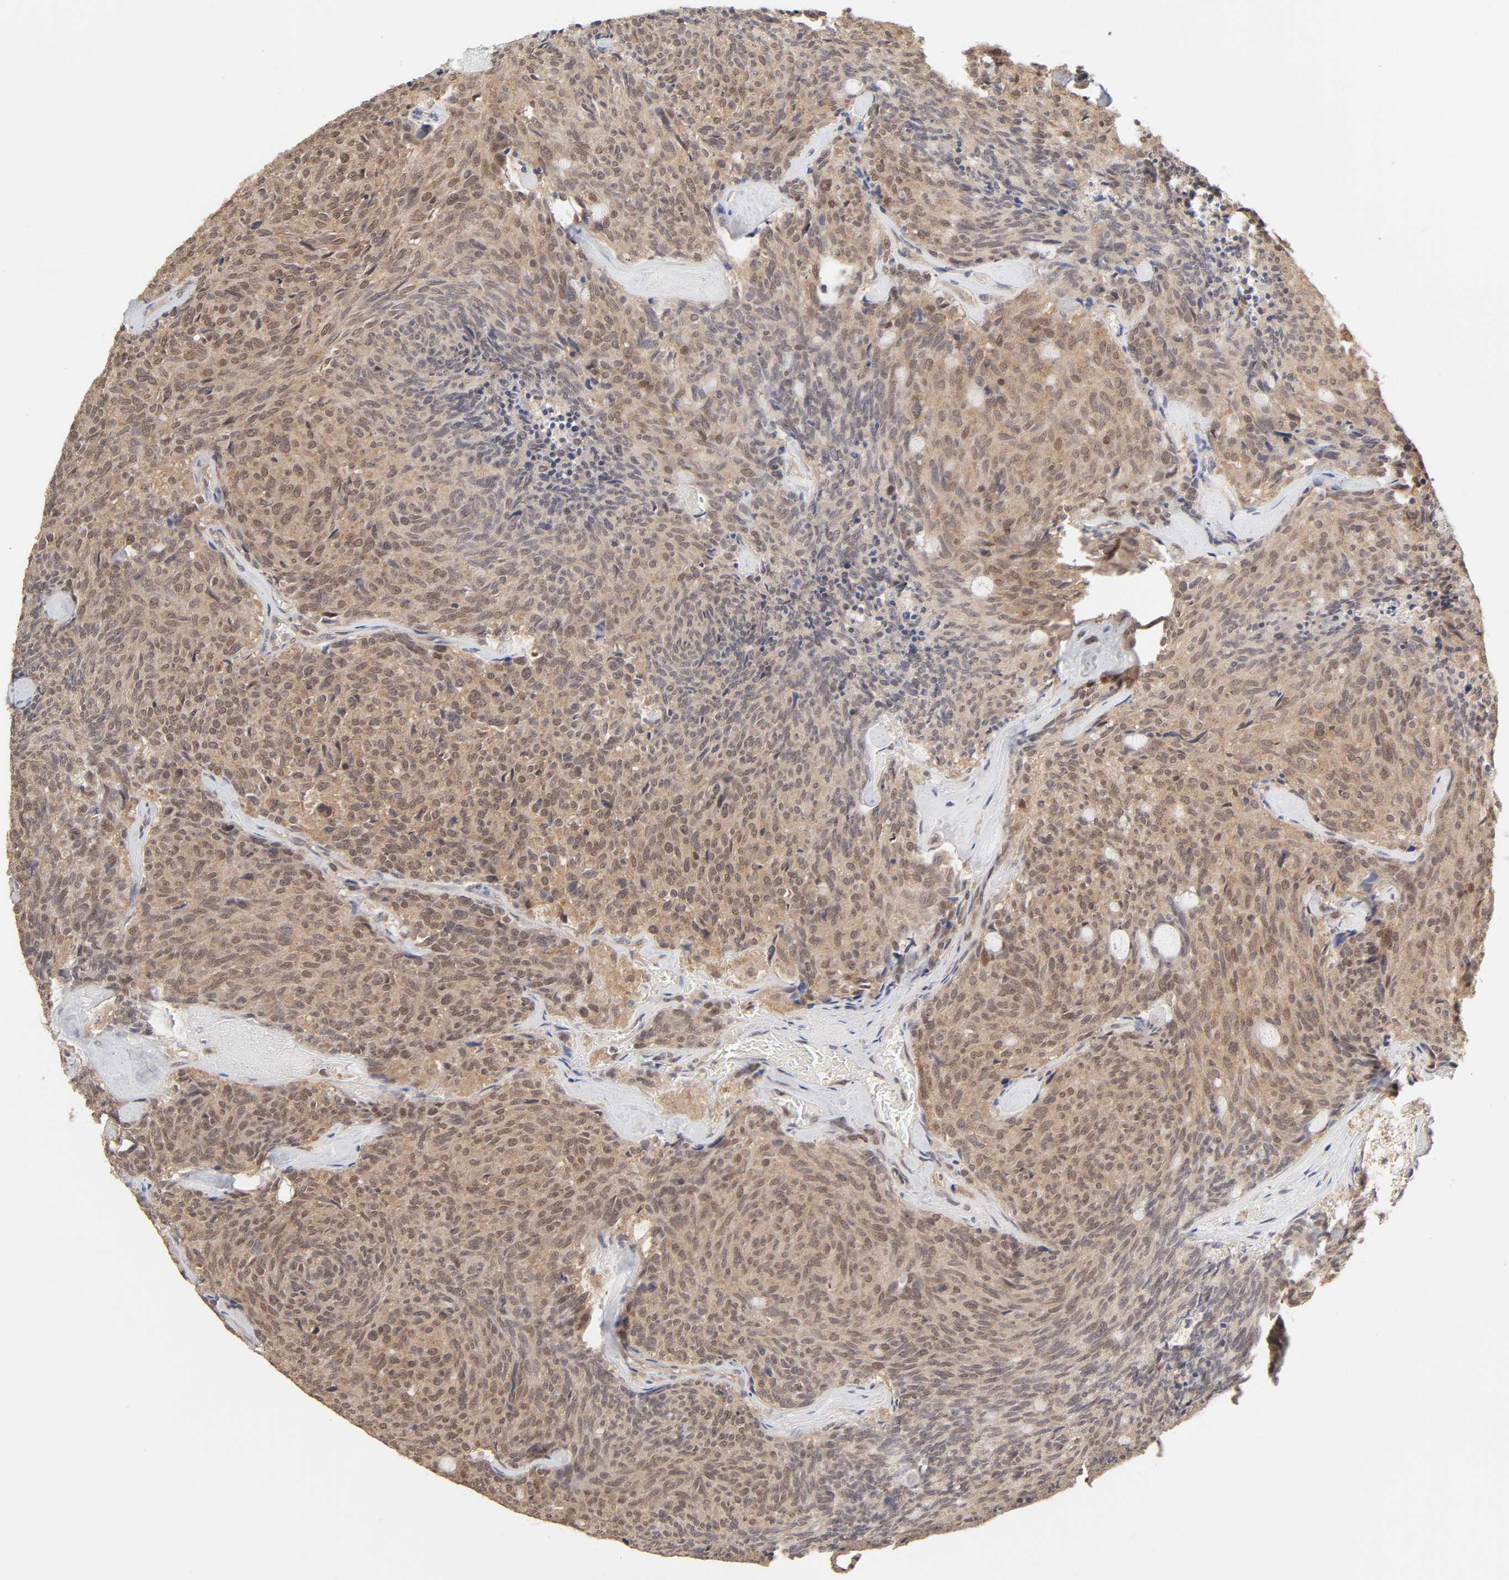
{"staining": {"intensity": "moderate", "quantity": ">75%", "location": "cytoplasmic/membranous"}, "tissue": "carcinoid", "cell_type": "Tumor cells", "image_type": "cancer", "snomed": [{"axis": "morphology", "description": "Carcinoid, malignant, NOS"}, {"axis": "topography", "description": "Pancreas"}], "caption": "Immunohistochemistry staining of malignant carcinoid, which reveals medium levels of moderate cytoplasmic/membranous expression in about >75% of tumor cells indicating moderate cytoplasmic/membranous protein positivity. The staining was performed using DAB (3,3'-diaminobenzidine) (brown) for protein detection and nuclei were counterstained in hematoxylin (blue).", "gene": "MAPK1", "patient": {"sex": "female", "age": 54}}